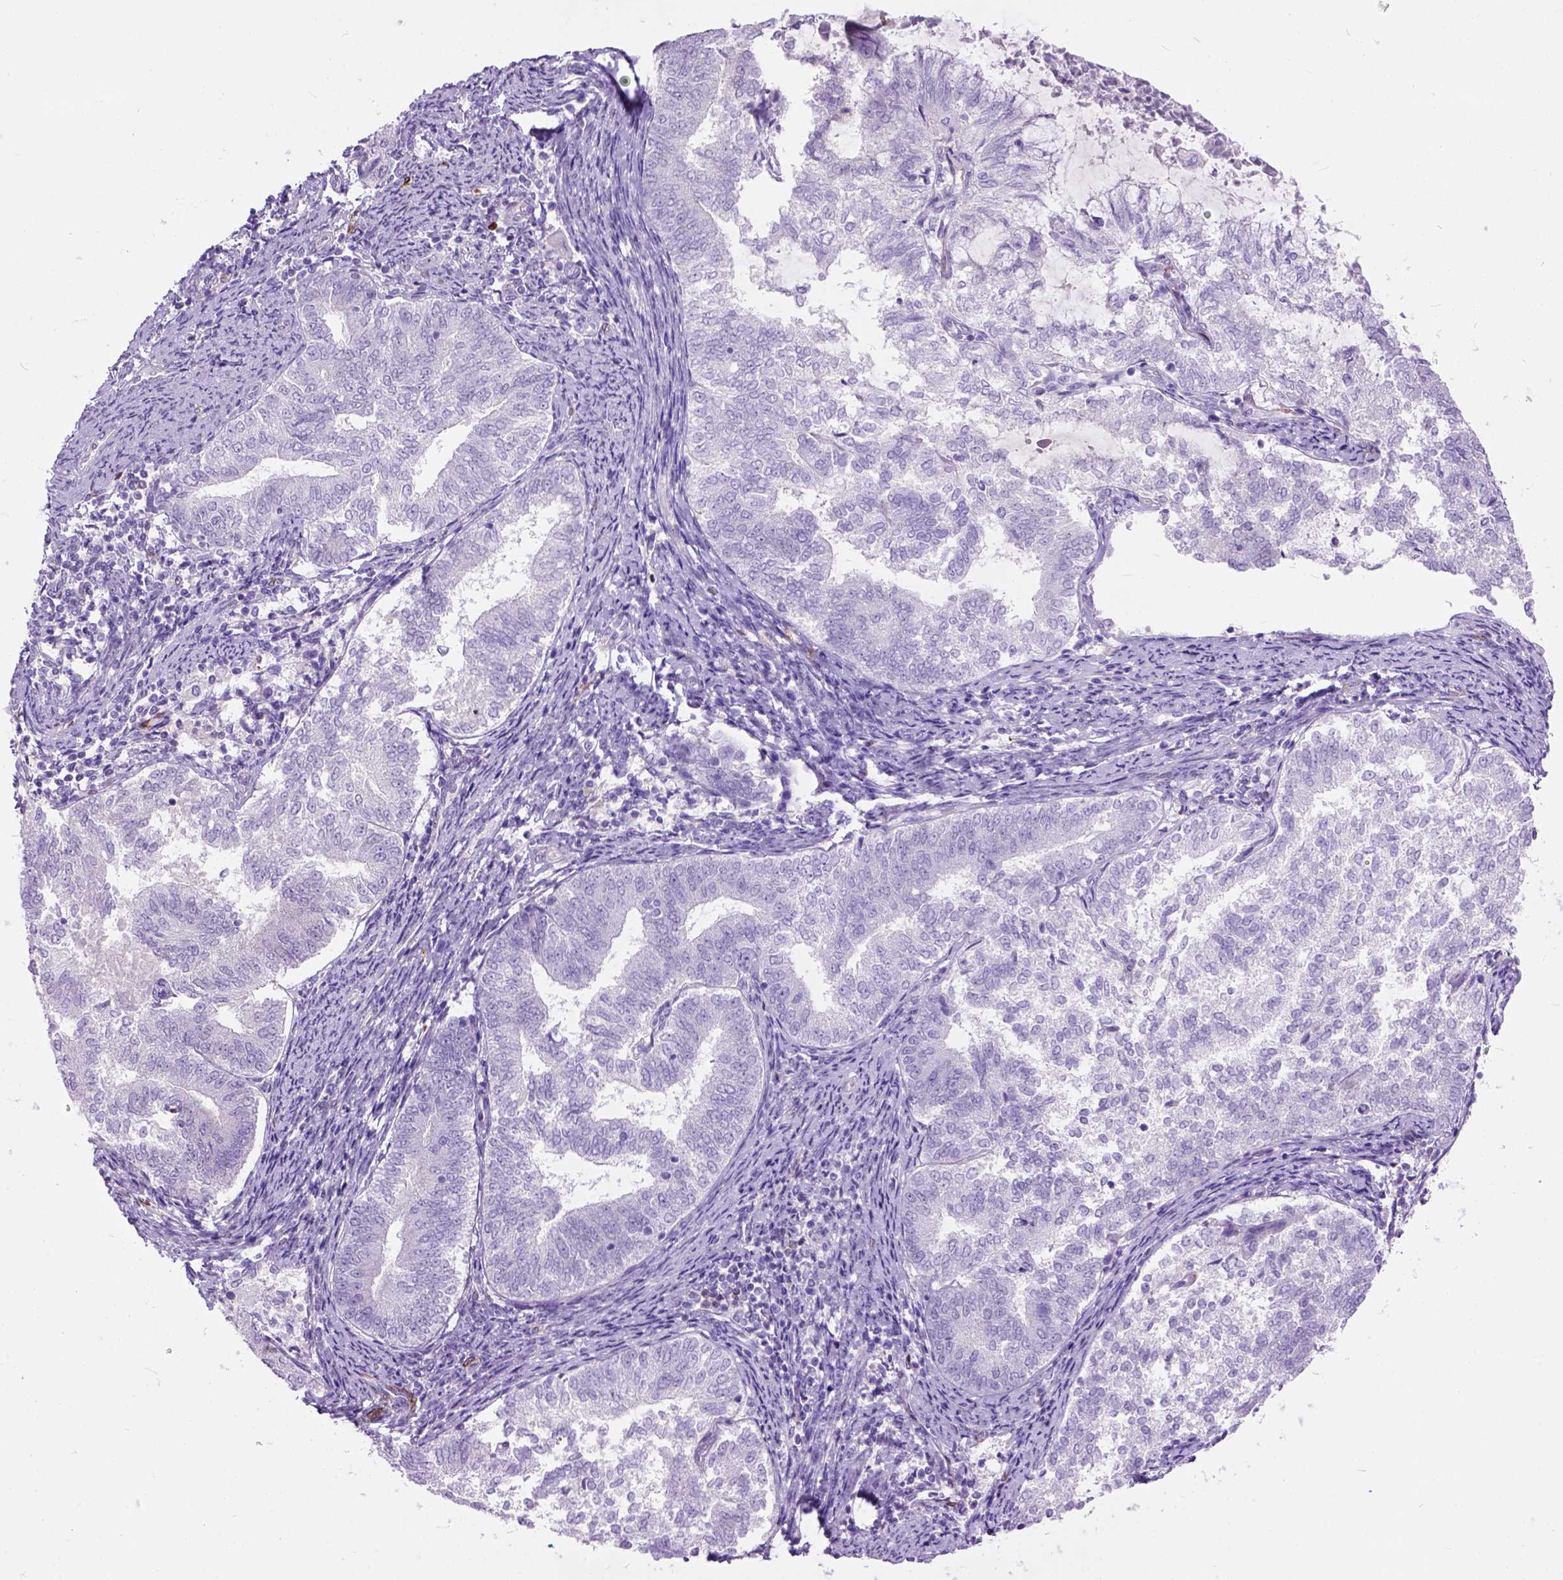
{"staining": {"intensity": "negative", "quantity": "none", "location": "none"}, "tissue": "endometrial cancer", "cell_type": "Tumor cells", "image_type": "cancer", "snomed": [{"axis": "morphology", "description": "Adenocarcinoma, NOS"}, {"axis": "topography", "description": "Endometrium"}], "caption": "Histopathology image shows no significant protein expression in tumor cells of adenocarcinoma (endometrial).", "gene": "MAPT", "patient": {"sex": "female", "age": 65}}